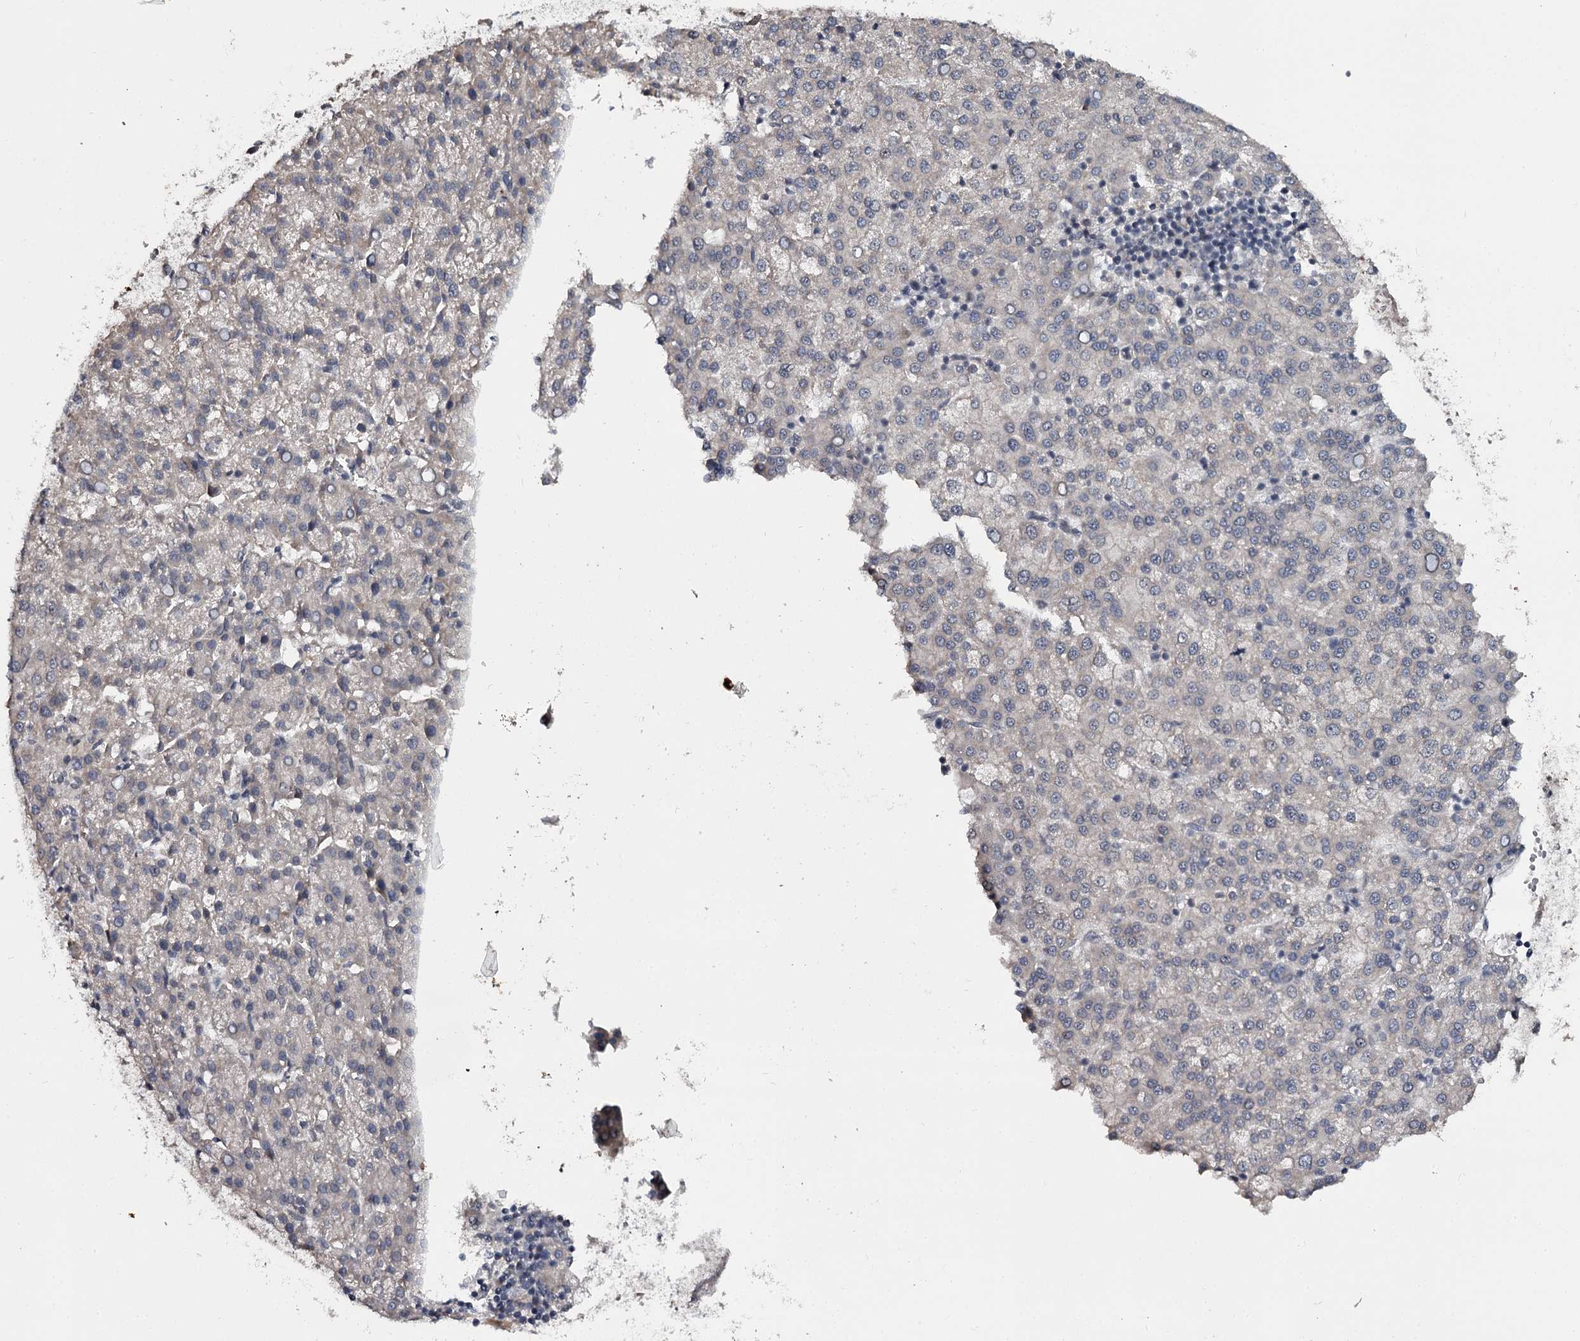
{"staining": {"intensity": "weak", "quantity": "<25%", "location": "cytoplasmic/membranous"}, "tissue": "liver cancer", "cell_type": "Tumor cells", "image_type": "cancer", "snomed": [{"axis": "morphology", "description": "Carcinoma, Hepatocellular, NOS"}, {"axis": "topography", "description": "Liver"}], "caption": "Immunohistochemistry image of neoplastic tissue: human liver hepatocellular carcinoma stained with DAB reveals no significant protein positivity in tumor cells.", "gene": "CWF19L2", "patient": {"sex": "female", "age": 58}}